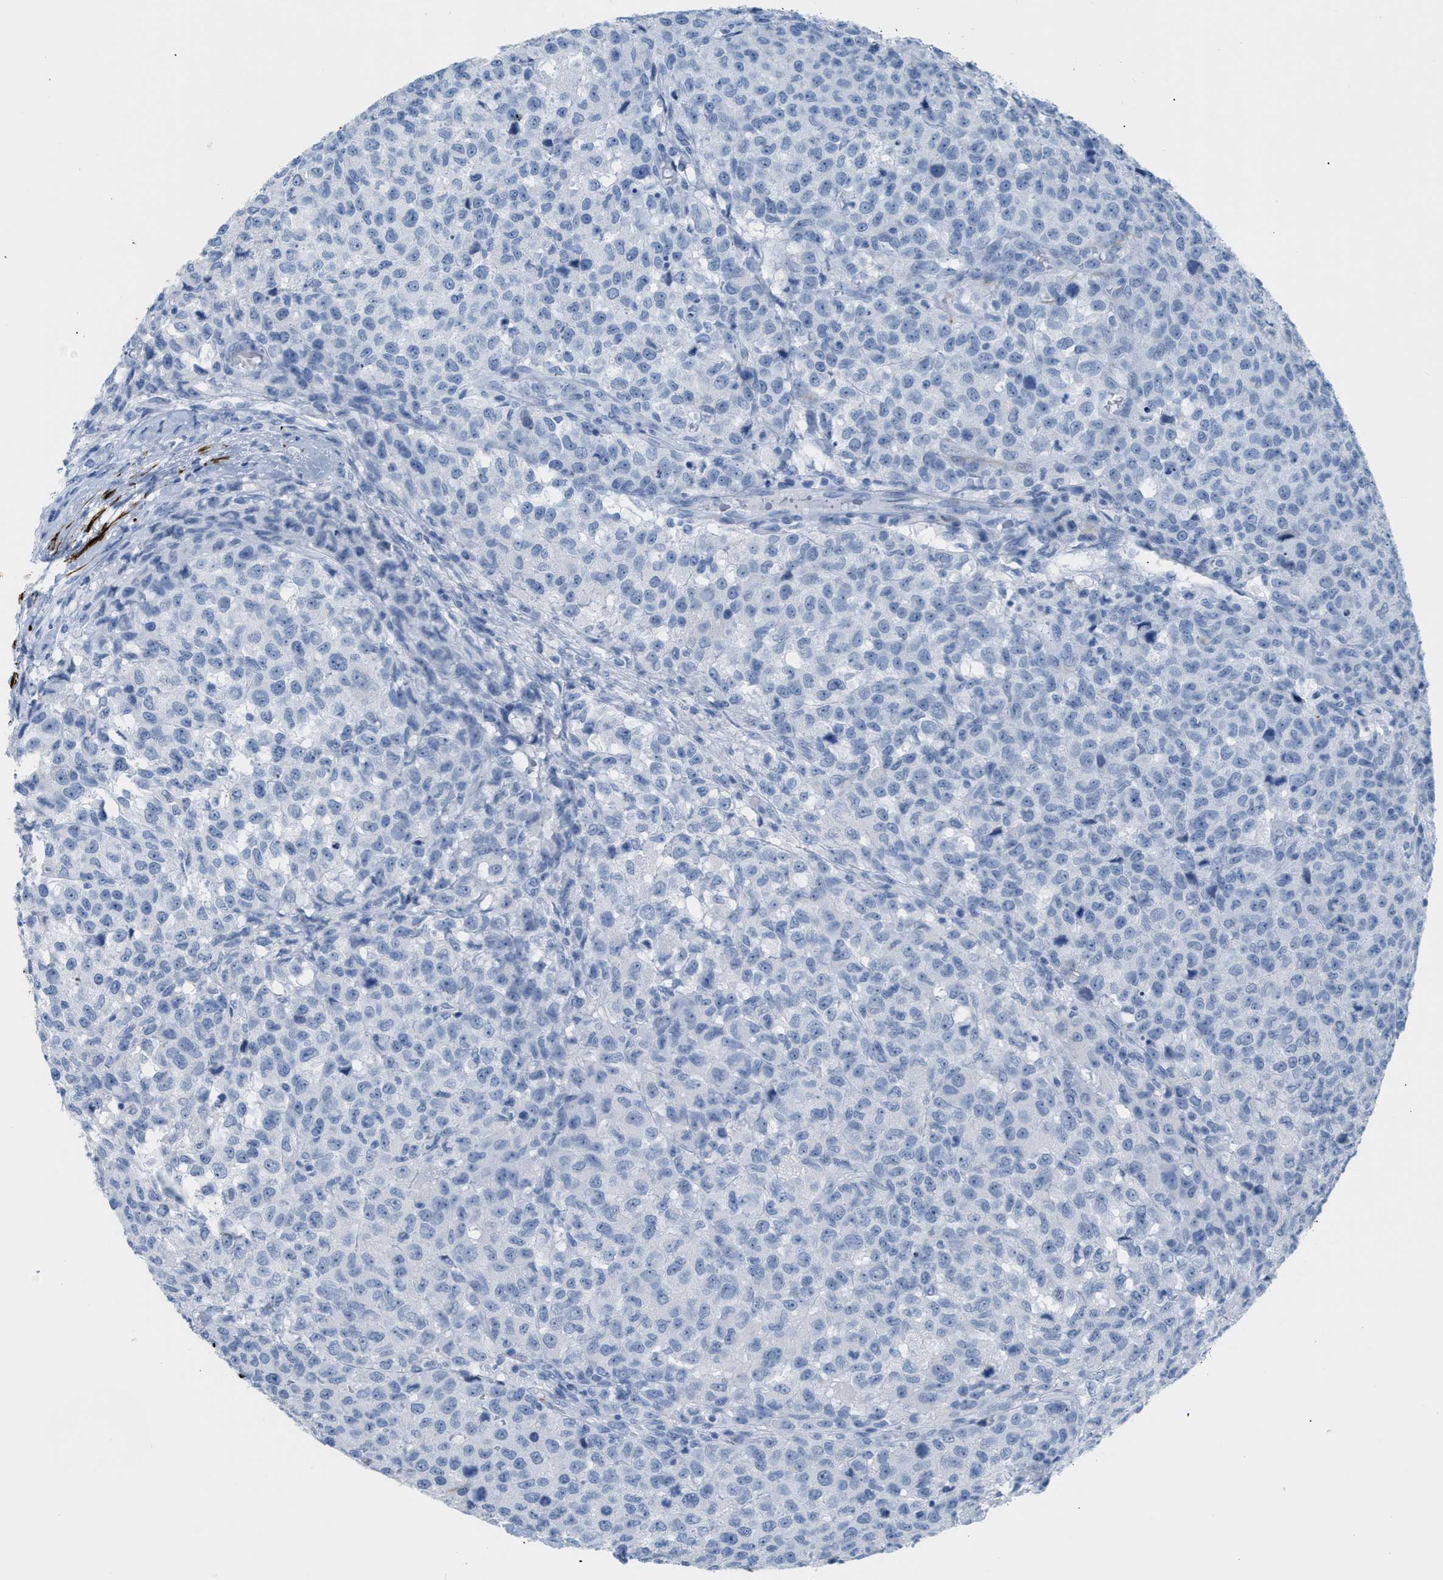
{"staining": {"intensity": "negative", "quantity": "none", "location": "none"}, "tissue": "testis cancer", "cell_type": "Tumor cells", "image_type": "cancer", "snomed": [{"axis": "morphology", "description": "Seminoma, NOS"}, {"axis": "topography", "description": "Testis"}], "caption": "Image shows no protein positivity in tumor cells of seminoma (testis) tissue. (Stains: DAB IHC with hematoxylin counter stain, Microscopy: brightfield microscopy at high magnification).", "gene": "DES", "patient": {"sex": "male", "age": 59}}